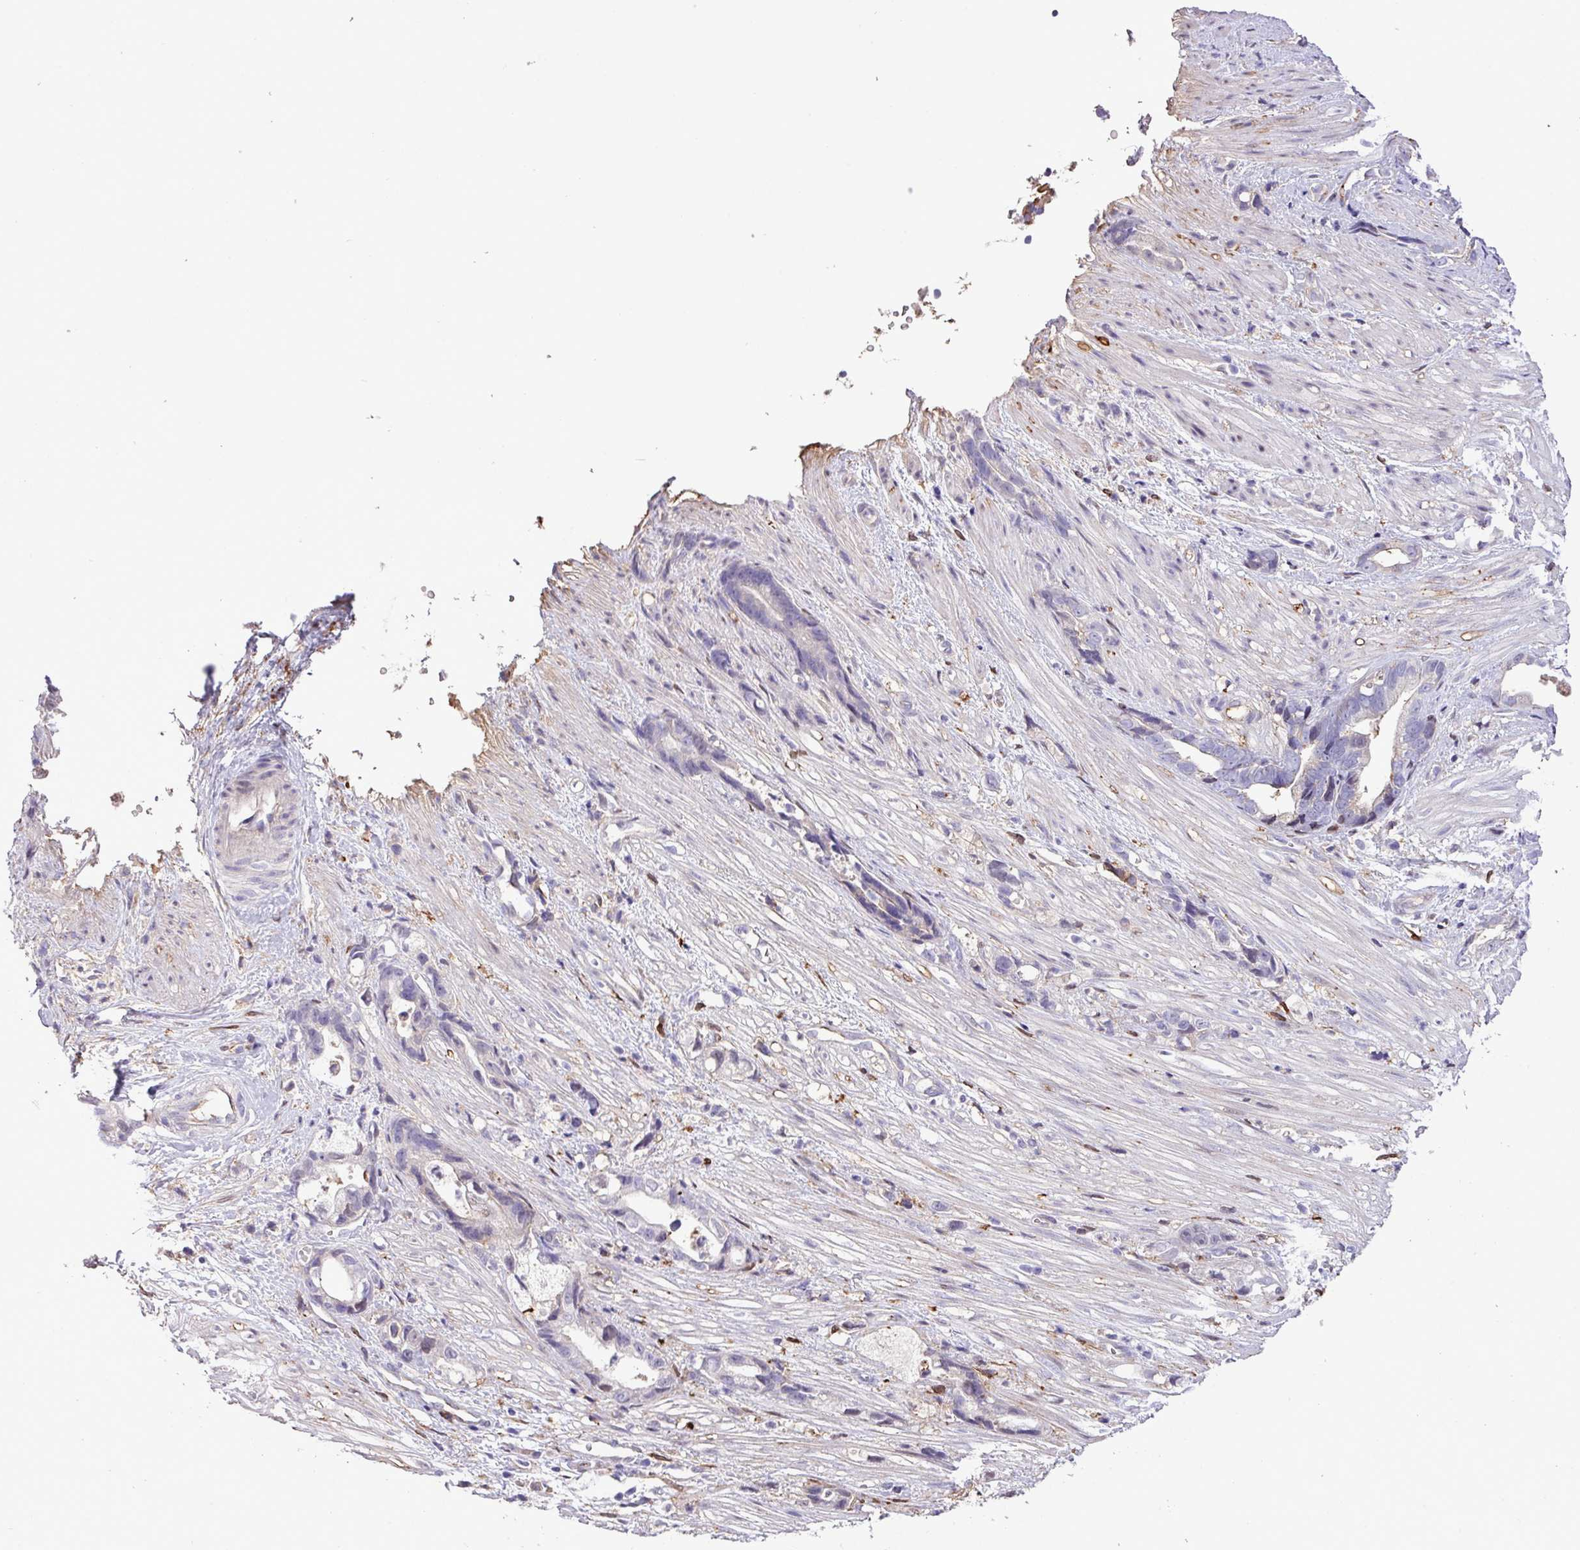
{"staining": {"intensity": "negative", "quantity": "none", "location": "none"}, "tissue": "stomach cancer", "cell_type": "Tumor cells", "image_type": "cancer", "snomed": [{"axis": "morphology", "description": "Adenocarcinoma, NOS"}, {"axis": "topography", "description": "Stomach"}], "caption": "DAB (3,3'-diaminobenzidine) immunohistochemical staining of stomach cancer reveals no significant expression in tumor cells. (Immunohistochemistry (ihc), brightfield microscopy, high magnification).", "gene": "RPP25L", "patient": {"sex": "male", "age": 55}}